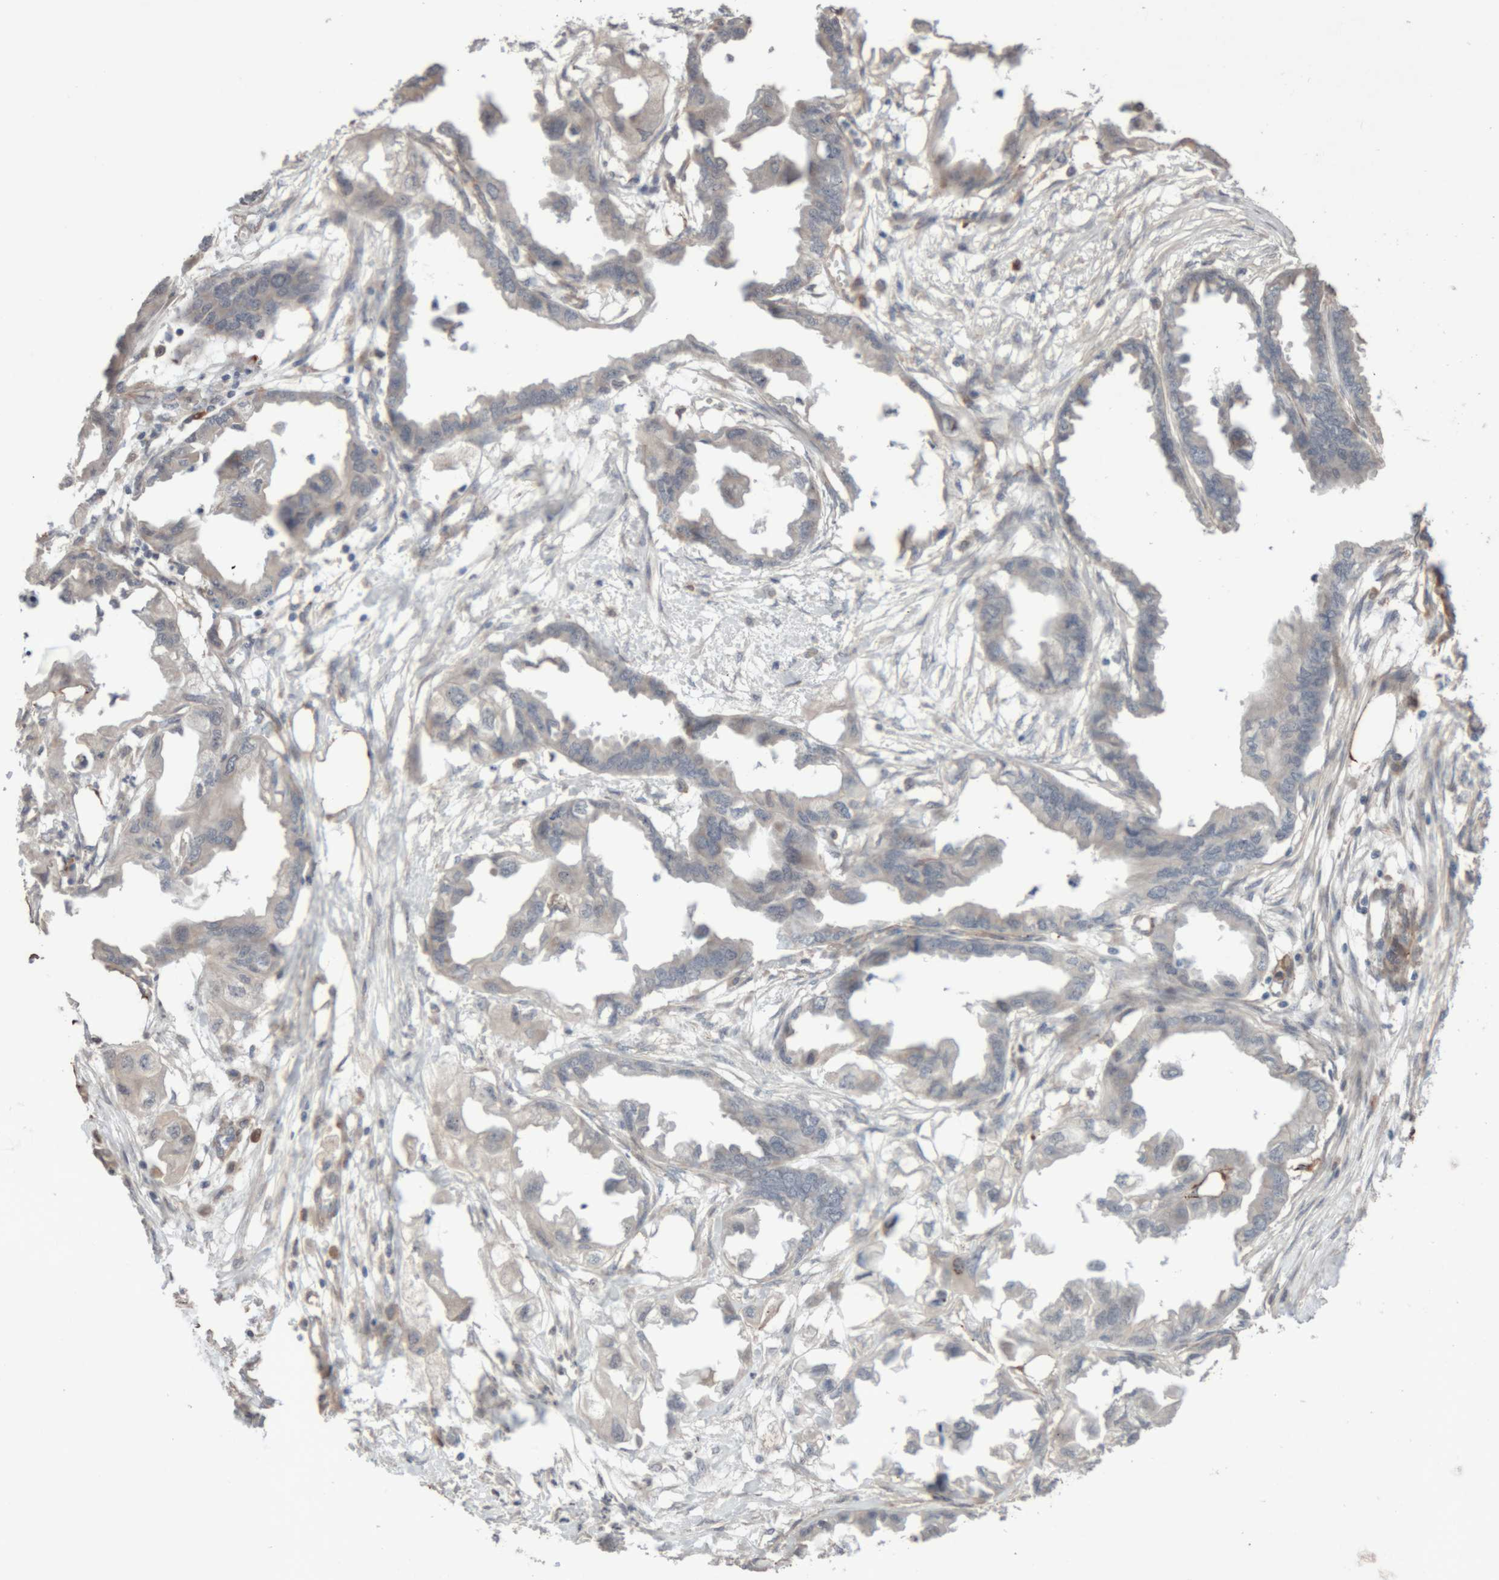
{"staining": {"intensity": "negative", "quantity": "none", "location": "none"}, "tissue": "endometrial cancer", "cell_type": "Tumor cells", "image_type": "cancer", "snomed": [{"axis": "morphology", "description": "Adenocarcinoma, NOS"}, {"axis": "morphology", "description": "Adenocarcinoma, metastatic, NOS"}, {"axis": "topography", "description": "Adipose tissue"}, {"axis": "topography", "description": "Endometrium"}], "caption": "This is an immunohistochemistry image of human metastatic adenocarcinoma (endometrial). There is no positivity in tumor cells.", "gene": "RAB32", "patient": {"sex": "female", "age": 67}}